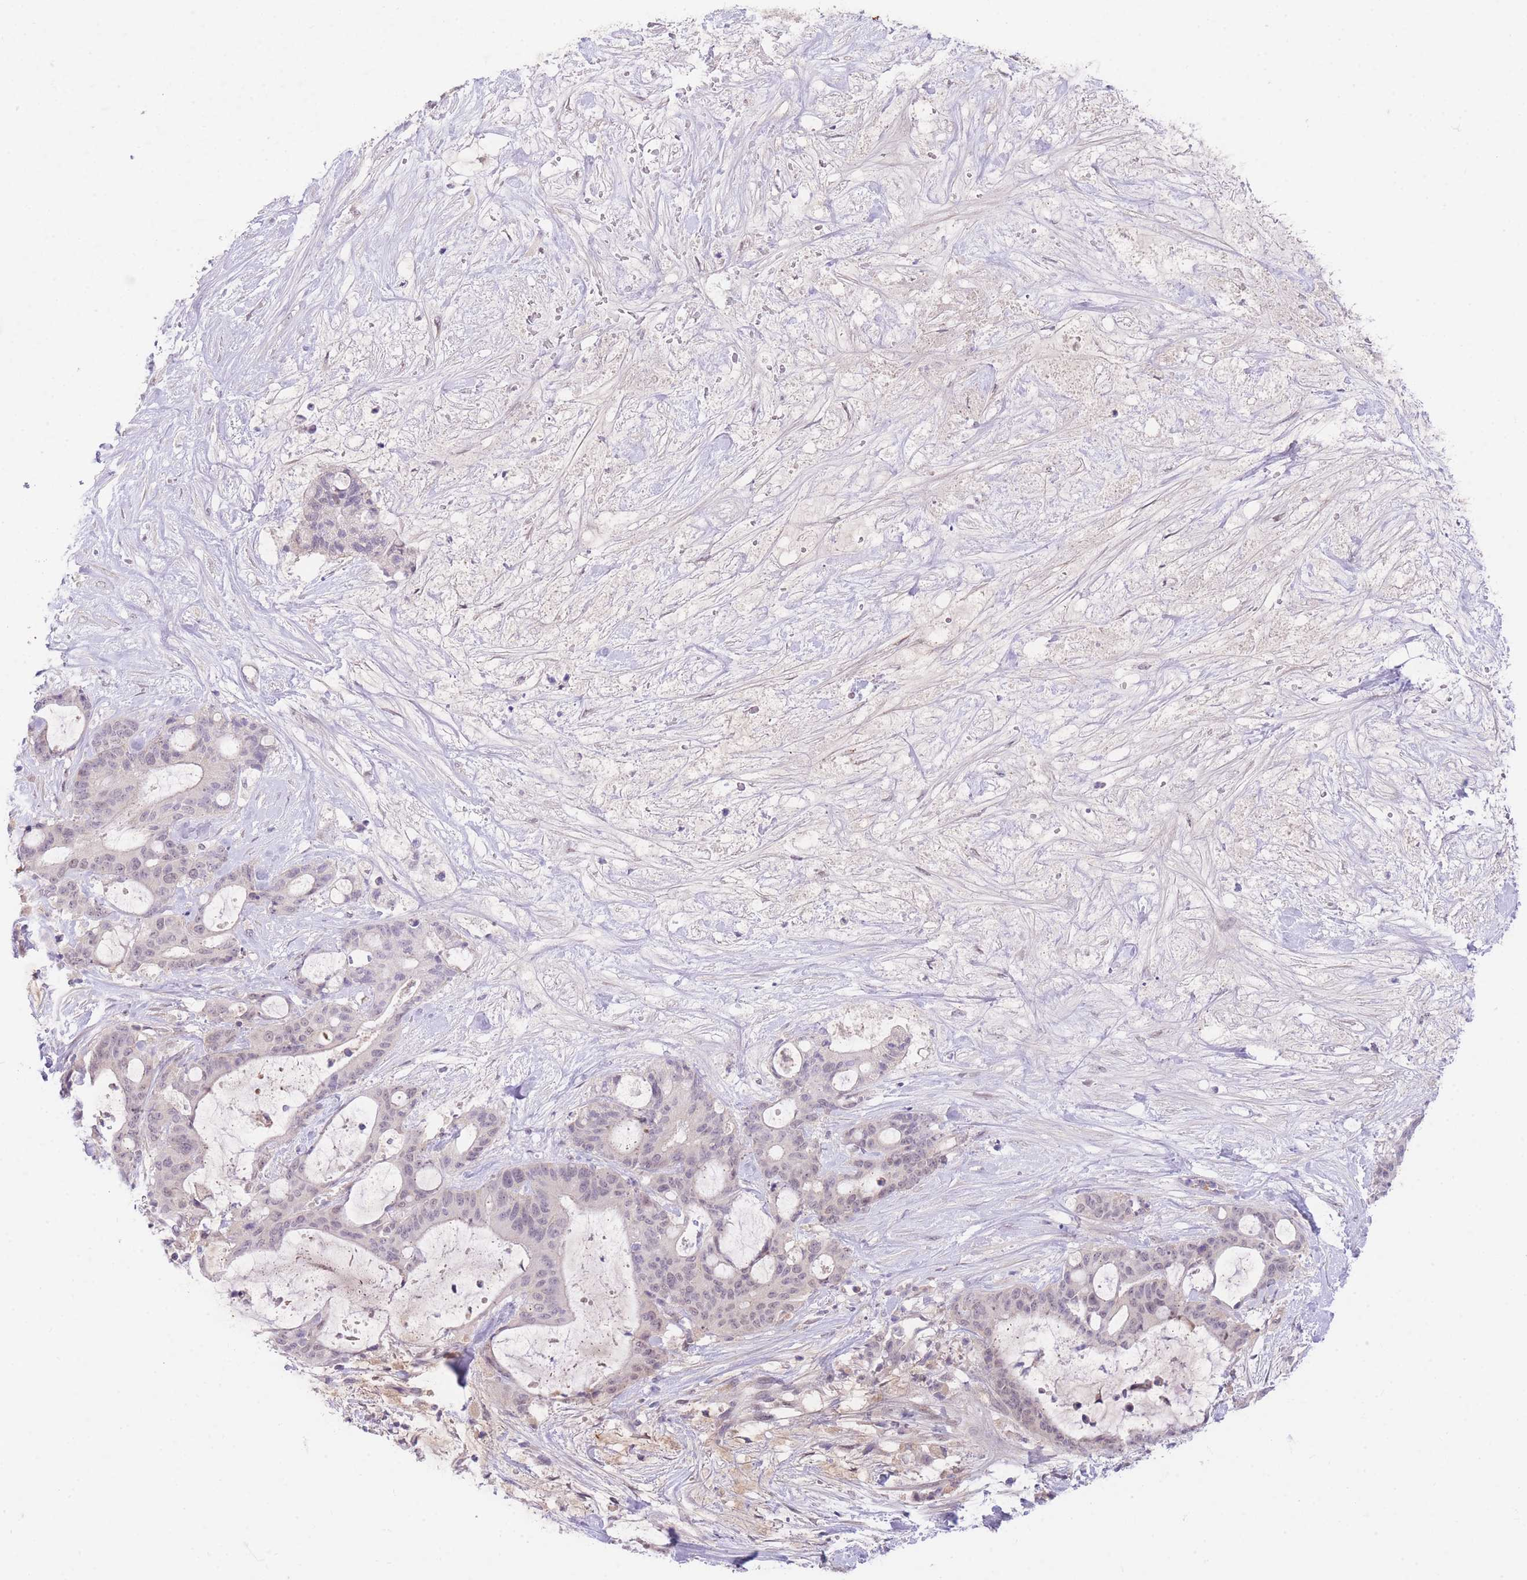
{"staining": {"intensity": "weak", "quantity": "<25%", "location": "nuclear"}, "tissue": "liver cancer", "cell_type": "Tumor cells", "image_type": "cancer", "snomed": [{"axis": "morphology", "description": "Normal tissue, NOS"}, {"axis": "morphology", "description": "Cholangiocarcinoma"}, {"axis": "topography", "description": "Liver"}, {"axis": "topography", "description": "Peripheral nerve tissue"}], "caption": "High power microscopy micrograph of an immunohistochemistry (IHC) micrograph of liver cancer (cholangiocarcinoma), revealing no significant expression in tumor cells. (Brightfield microscopy of DAB (3,3'-diaminobenzidine) immunohistochemistry (IHC) at high magnification).", "gene": "SLC25A33", "patient": {"sex": "female", "age": 73}}